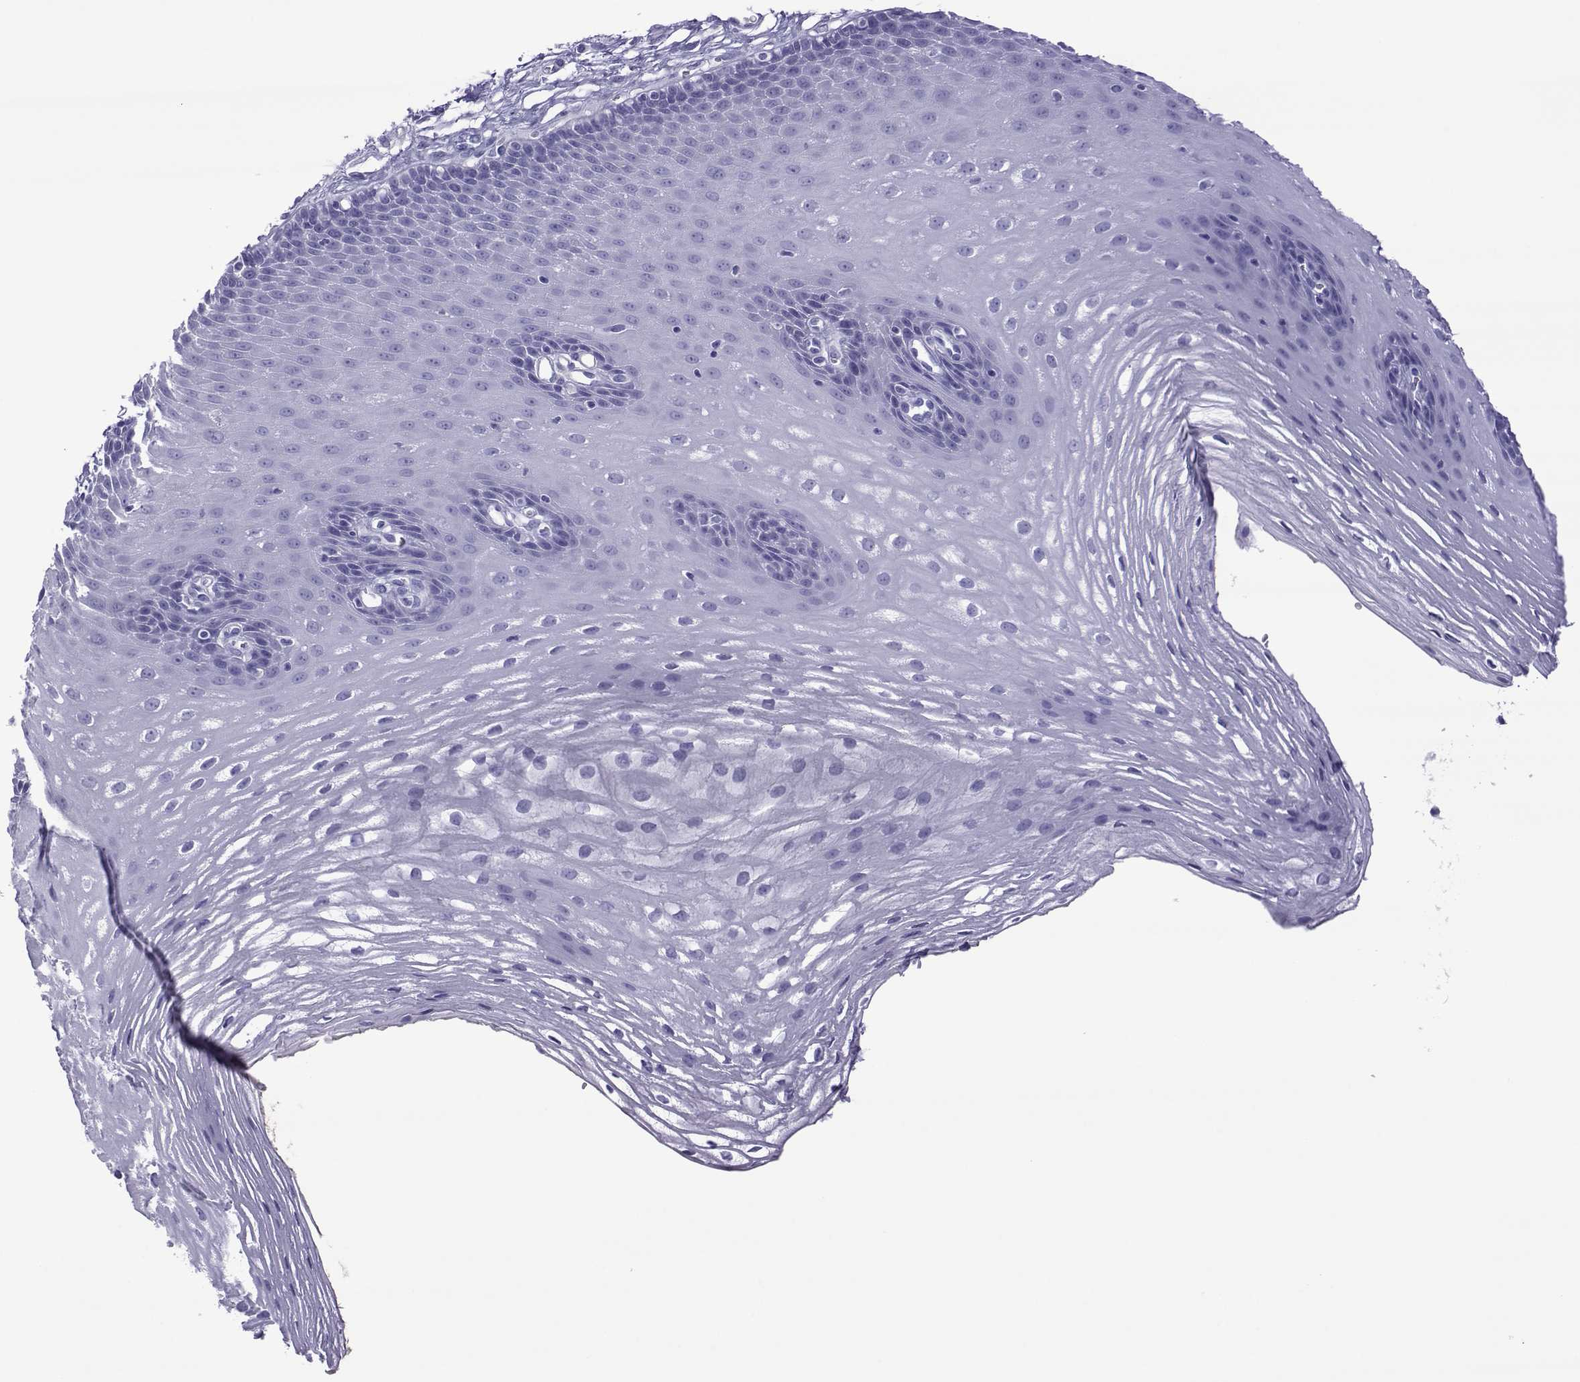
{"staining": {"intensity": "negative", "quantity": "none", "location": "none"}, "tissue": "esophagus", "cell_type": "Squamous epithelial cells", "image_type": "normal", "snomed": [{"axis": "morphology", "description": "Normal tissue, NOS"}, {"axis": "topography", "description": "Esophagus"}], "caption": "The micrograph displays no significant staining in squamous epithelial cells of esophagus.", "gene": "SPANXA1", "patient": {"sex": "male", "age": 72}}